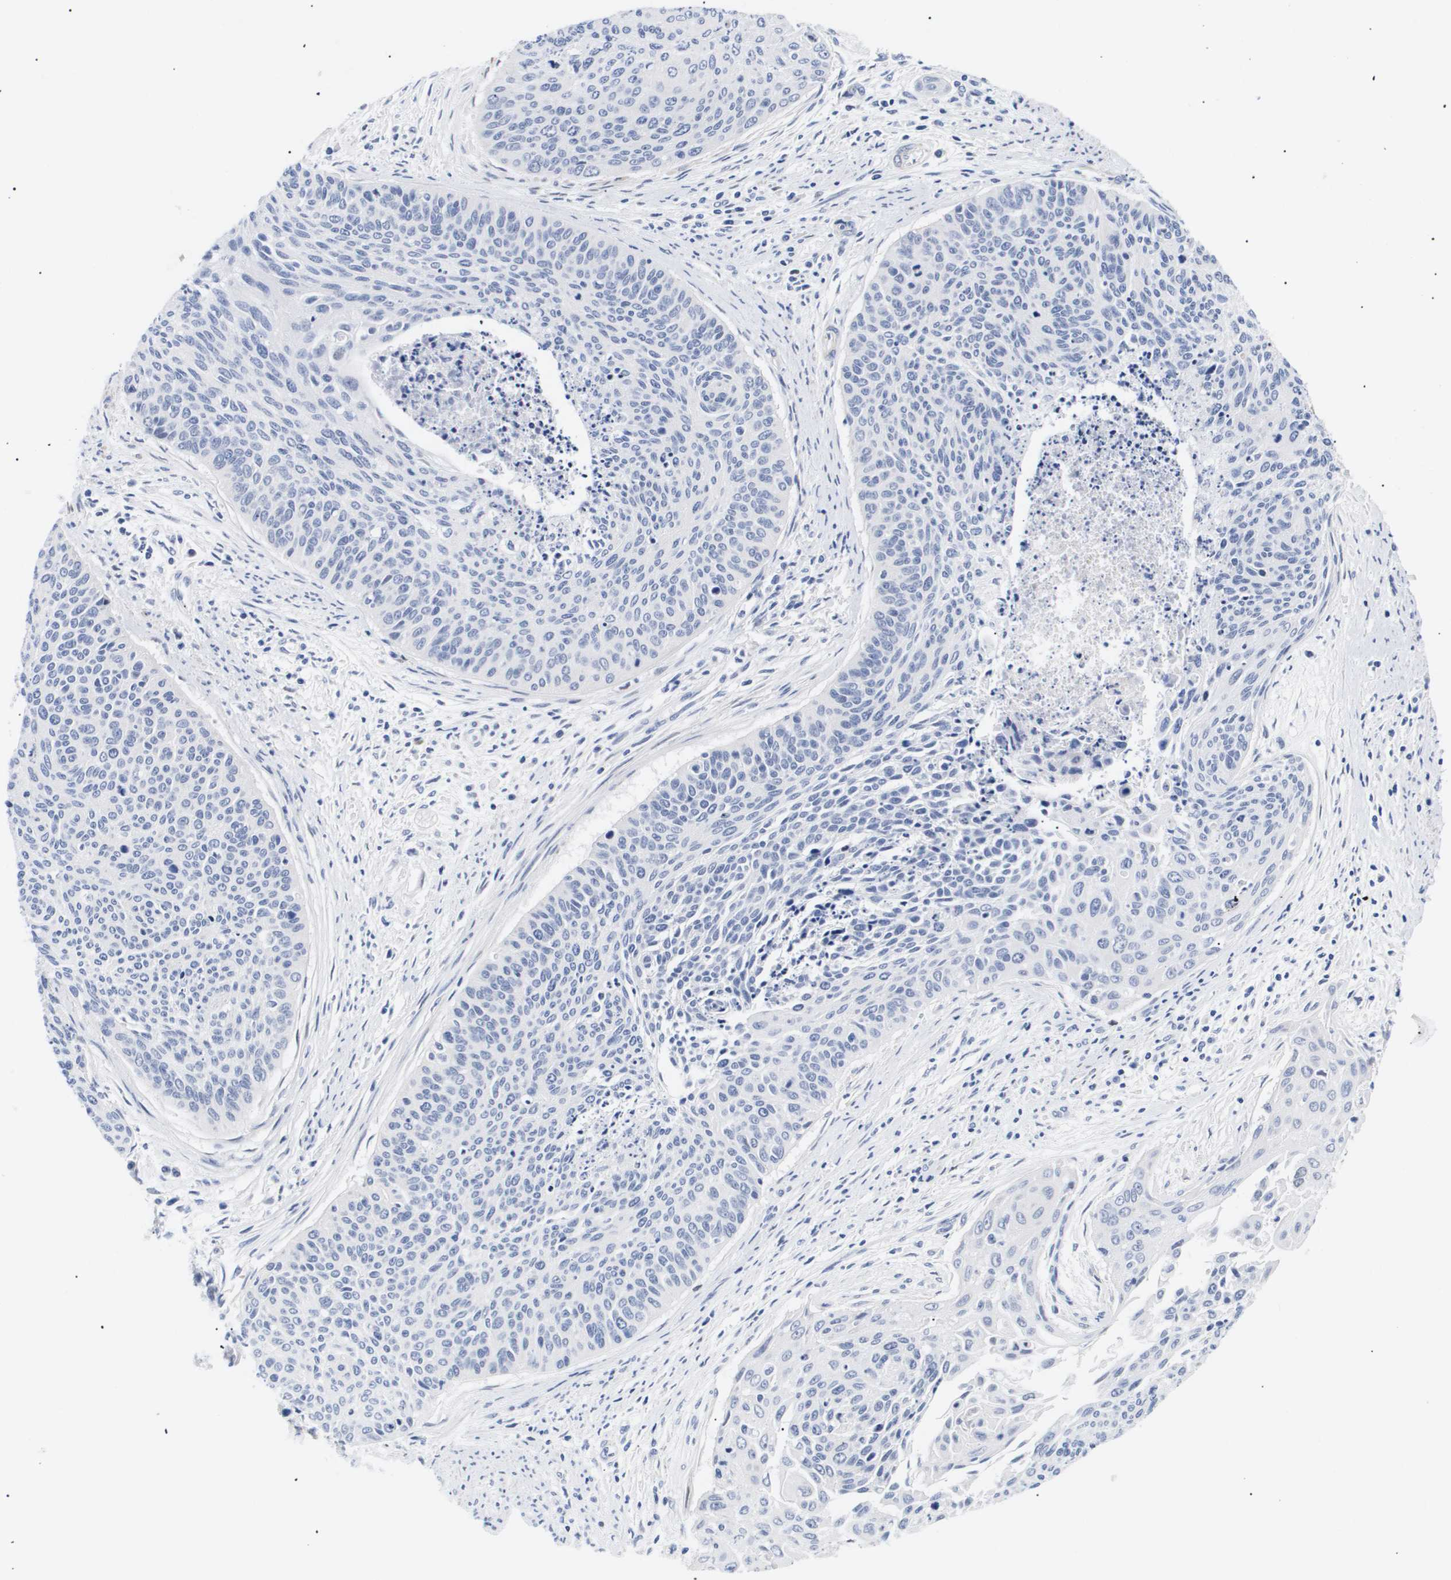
{"staining": {"intensity": "negative", "quantity": "none", "location": "none"}, "tissue": "cervical cancer", "cell_type": "Tumor cells", "image_type": "cancer", "snomed": [{"axis": "morphology", "description": "Squamous cell carcinoma, NOS"}, {"axis": "topography", "description": "Cervix"}], "caption": "Immunohistochemical staining of squamous cell carcinoma (cervical) shows no significant staining in tumor cells. The staining is performed using DAB (3,3'-diaminobenzidine) brown chromogen with nuclei counter-stained in using hematoxylin.", "gene": "SHD", "patient": {"sex": "female", "age": 55}}